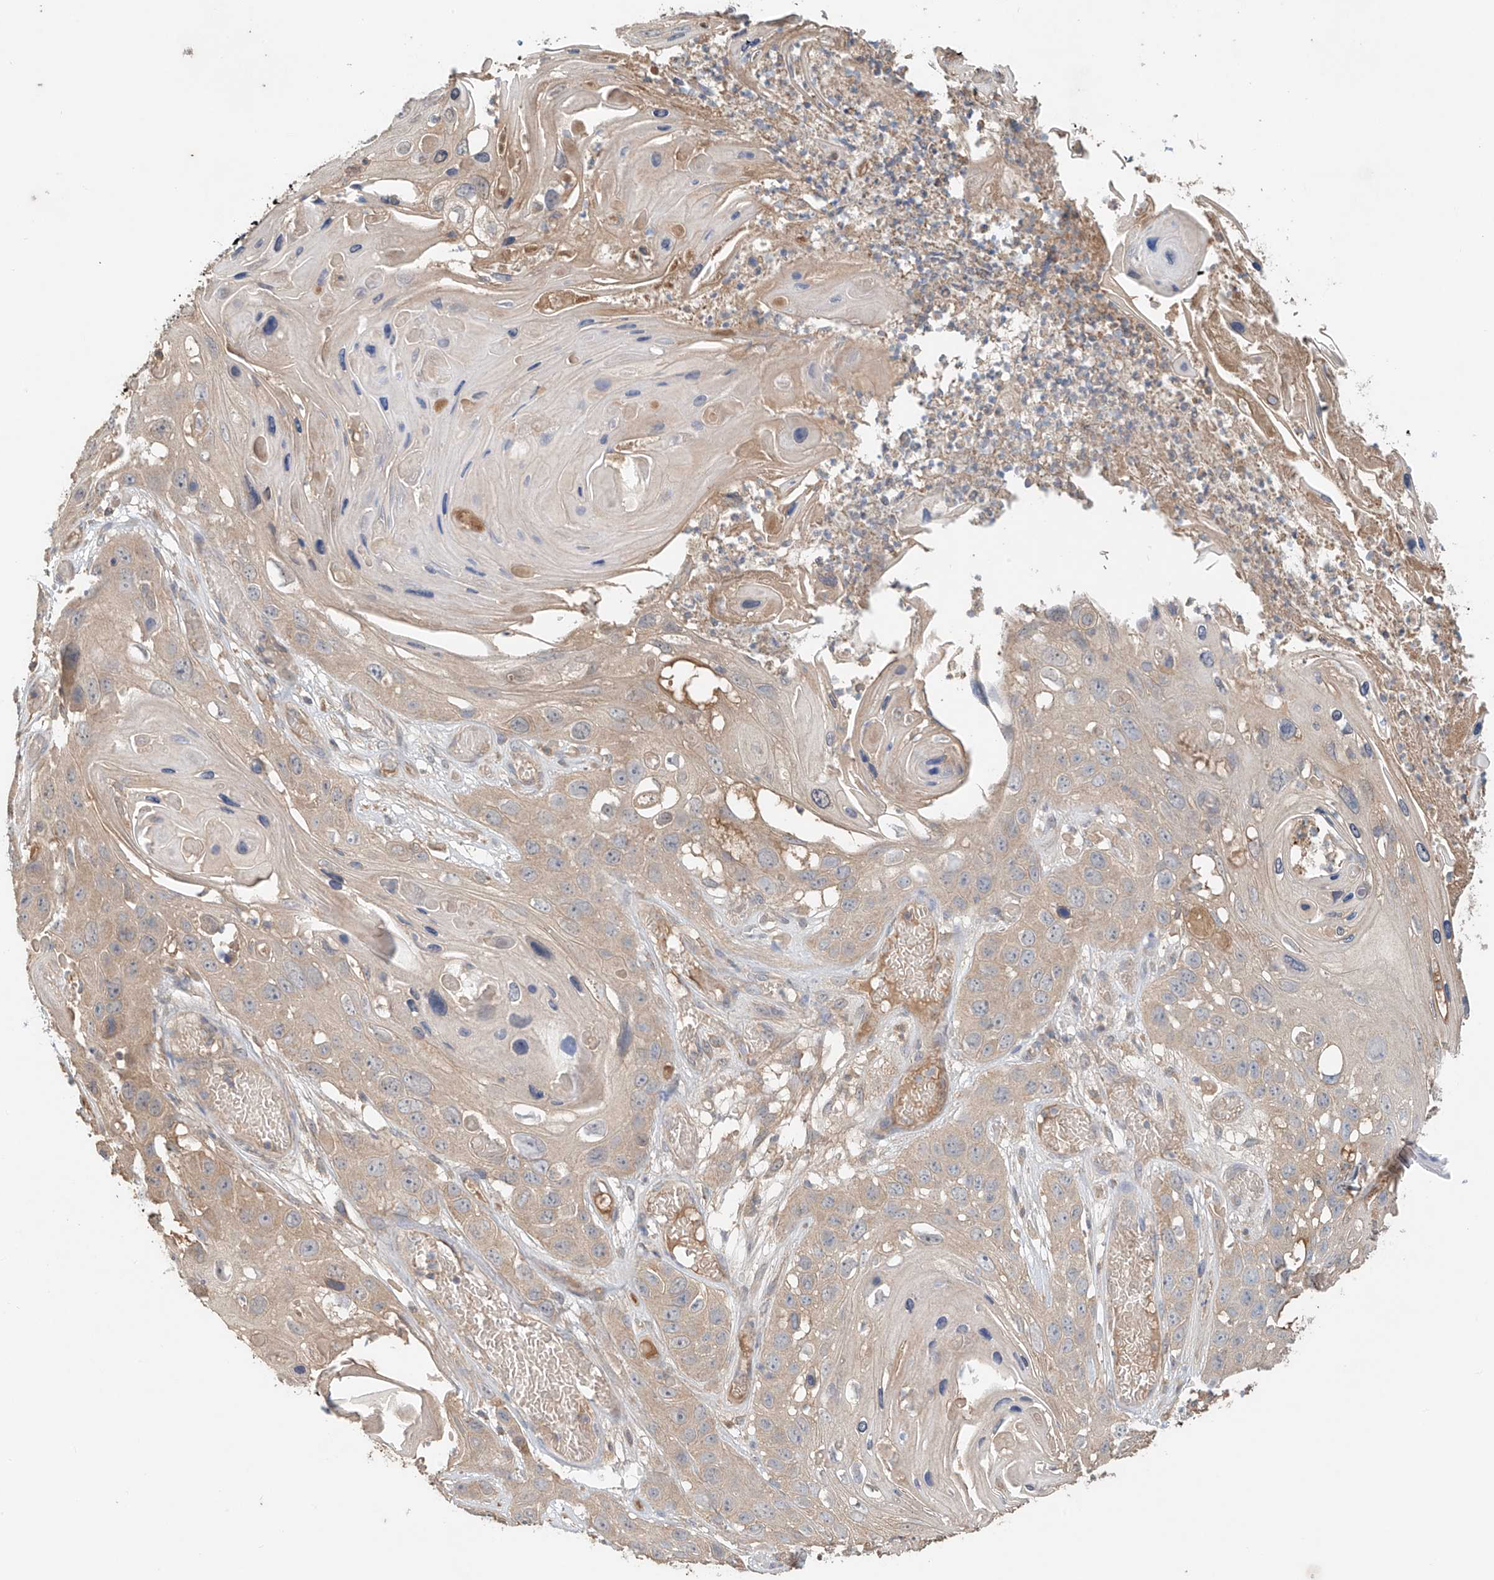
{"staining": {"intensity": "negative", "quantity": "none", "location": "none"}, "tissue": "skin cancer", "cell_type": "Tumor cells", "image_type": "cancer", "snomed": [{"axis": "morphology", "description": "Squamous cell carcinoma, NOS"}, {"axis": "topography", "description": "Skin"}], "caption": "This image is of squamous cell carcinoma (skin) stained with immunohistochemistry (IHC) to label a protein in brown with the nuclei are counter-stained blue. There is no positivity in tumor cells.", "gene": "GNB1L", "patient": {"sex": "male", "age": 55}}